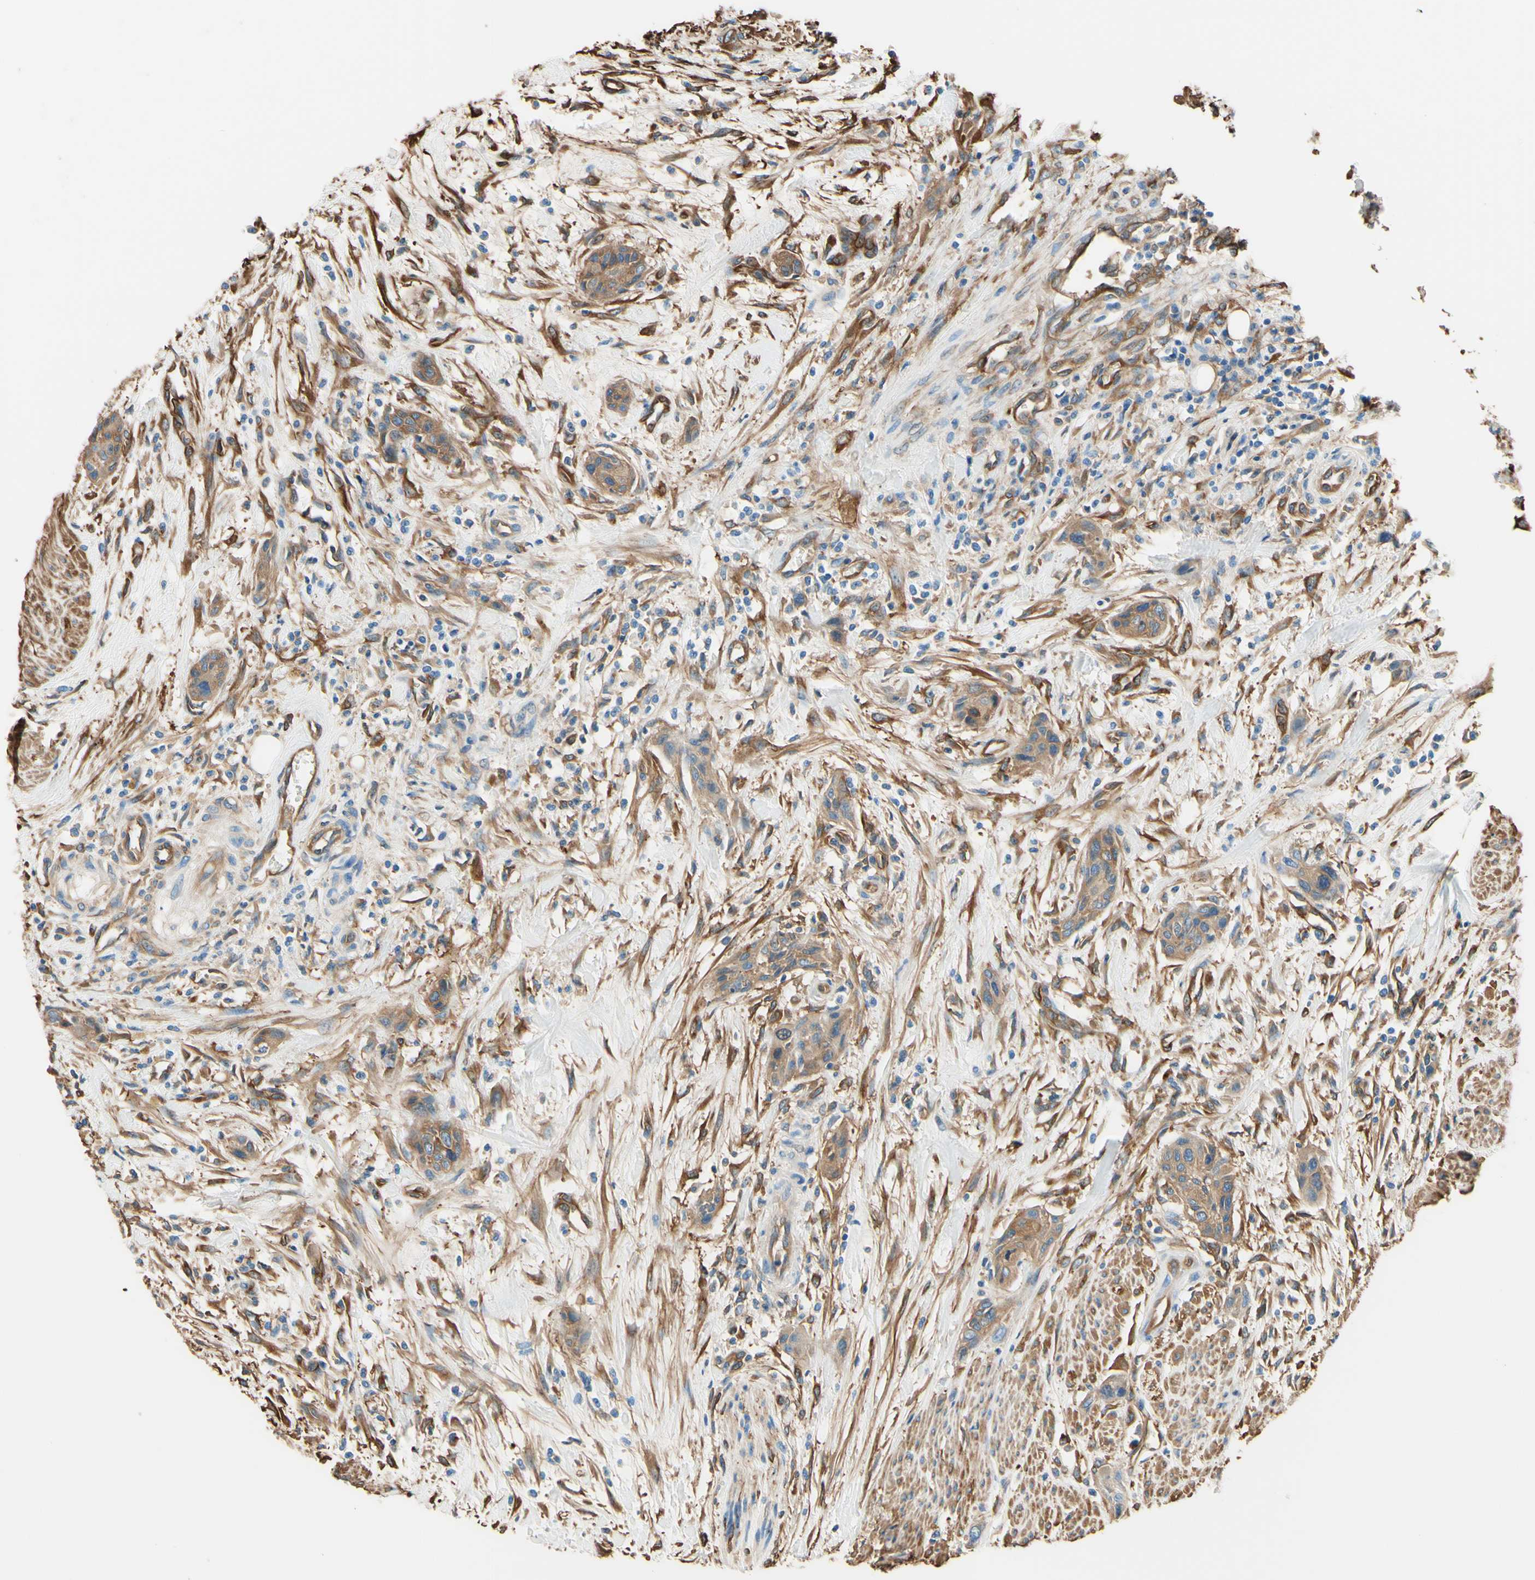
{"staining": {"intensity": "moderate", "quantity": ">75%", "location": "cytoplasmic/membranous"}, "tissue": "urothelial cancer", "cell_type": "Tumor cells", "image_type": "cancer", "snomed": [{"axis": "morphology", "description": "Urothelial carcinoma, High grade"}, {"axis": "topography", "description": "Urinary bladder"}], "caption": "This photomicrograph demonstrates immunohistochemistry staining of human high-grade urothelial carcinoma, with medium moderate cytoplasmic/membranous expression in approximately >75% of tumor cells.", "gene": "DPYSL3", "patient": {"sex": "male", "age": 35}}